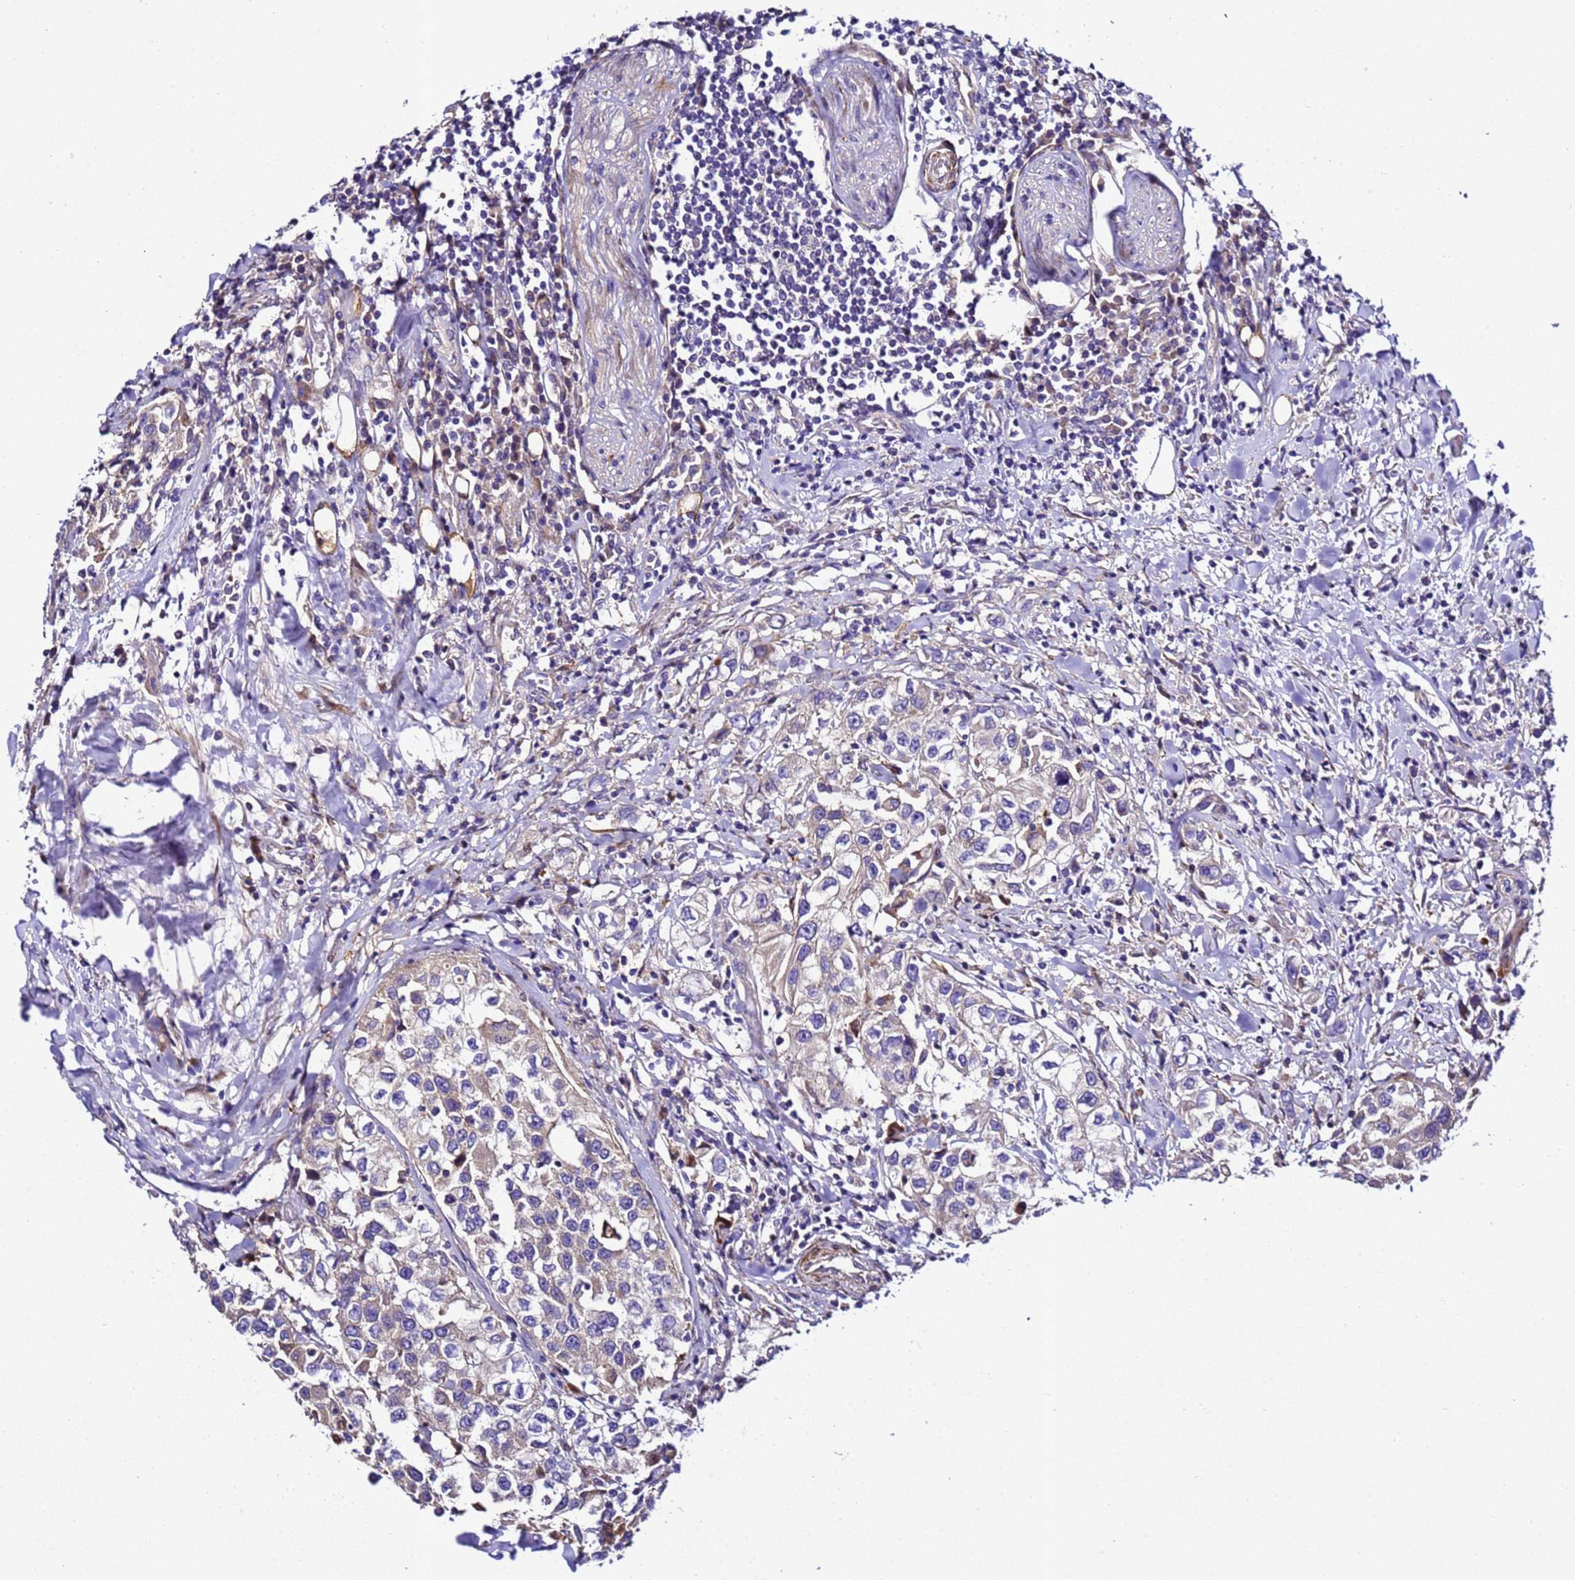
{"staining": {"intensity": "weak", "quantity": "25%-75%", "location": "cytoplasmic/membranous"}, "tissue": "urothelial cancer", "cell_type": "Tumor cells", "image_type": "cancer", "snomed": [{"axis": "morphology", "description": "Urothelial carcinoma, High grade"}, {"axis": "topography", "description": "Urinary bladder"}], "caption": "Immunohistochemical staining of urothelial carcinoma (high-grade) exhibits weak cytoplasmic/membranous protein positivity in approximately 25%-75% of tumor cells.", "gene": "ZNF417", "patient": {"sex": "female", "age": 80}}